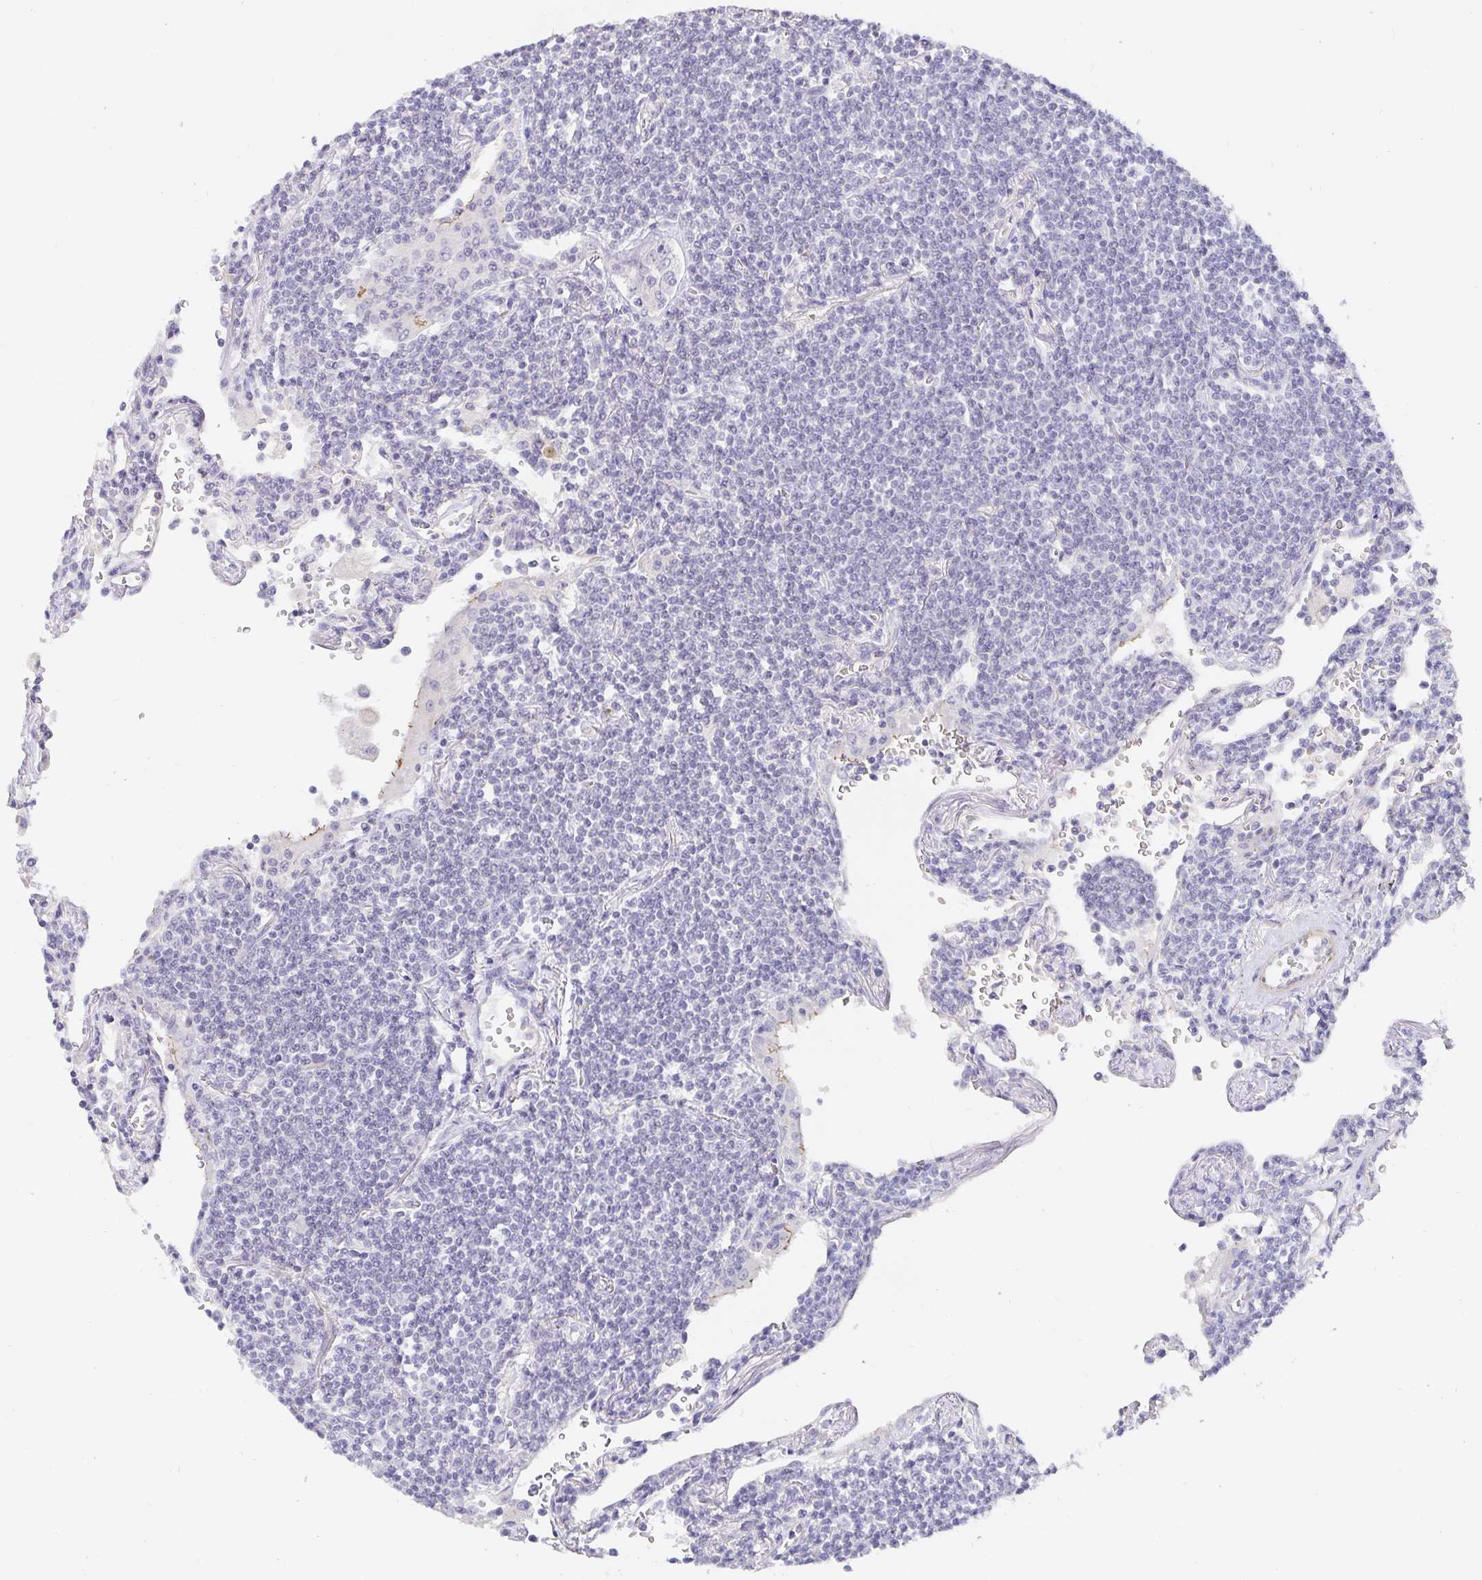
{"staining": {"intensity": "negative", "quantity": "none", "location": "none"}, "tissue": "lymphoma", "cell_type": "Tumor cells", "image_type": "cancer", "snomed": [{"axis": "morphology", "description": "Malignant lymphoma, non-Hodgkin's type, Low grade"}, {"axis": "topography", "description": "Lung"}], "caption": "Low-grade malignant lymphoma, non-Hodgkin's type was stained to show a protein in brown. There is no significant positivity in tumor cells.", "gene": "PDX1", "patient": {"sex": "female", "age": 71}}